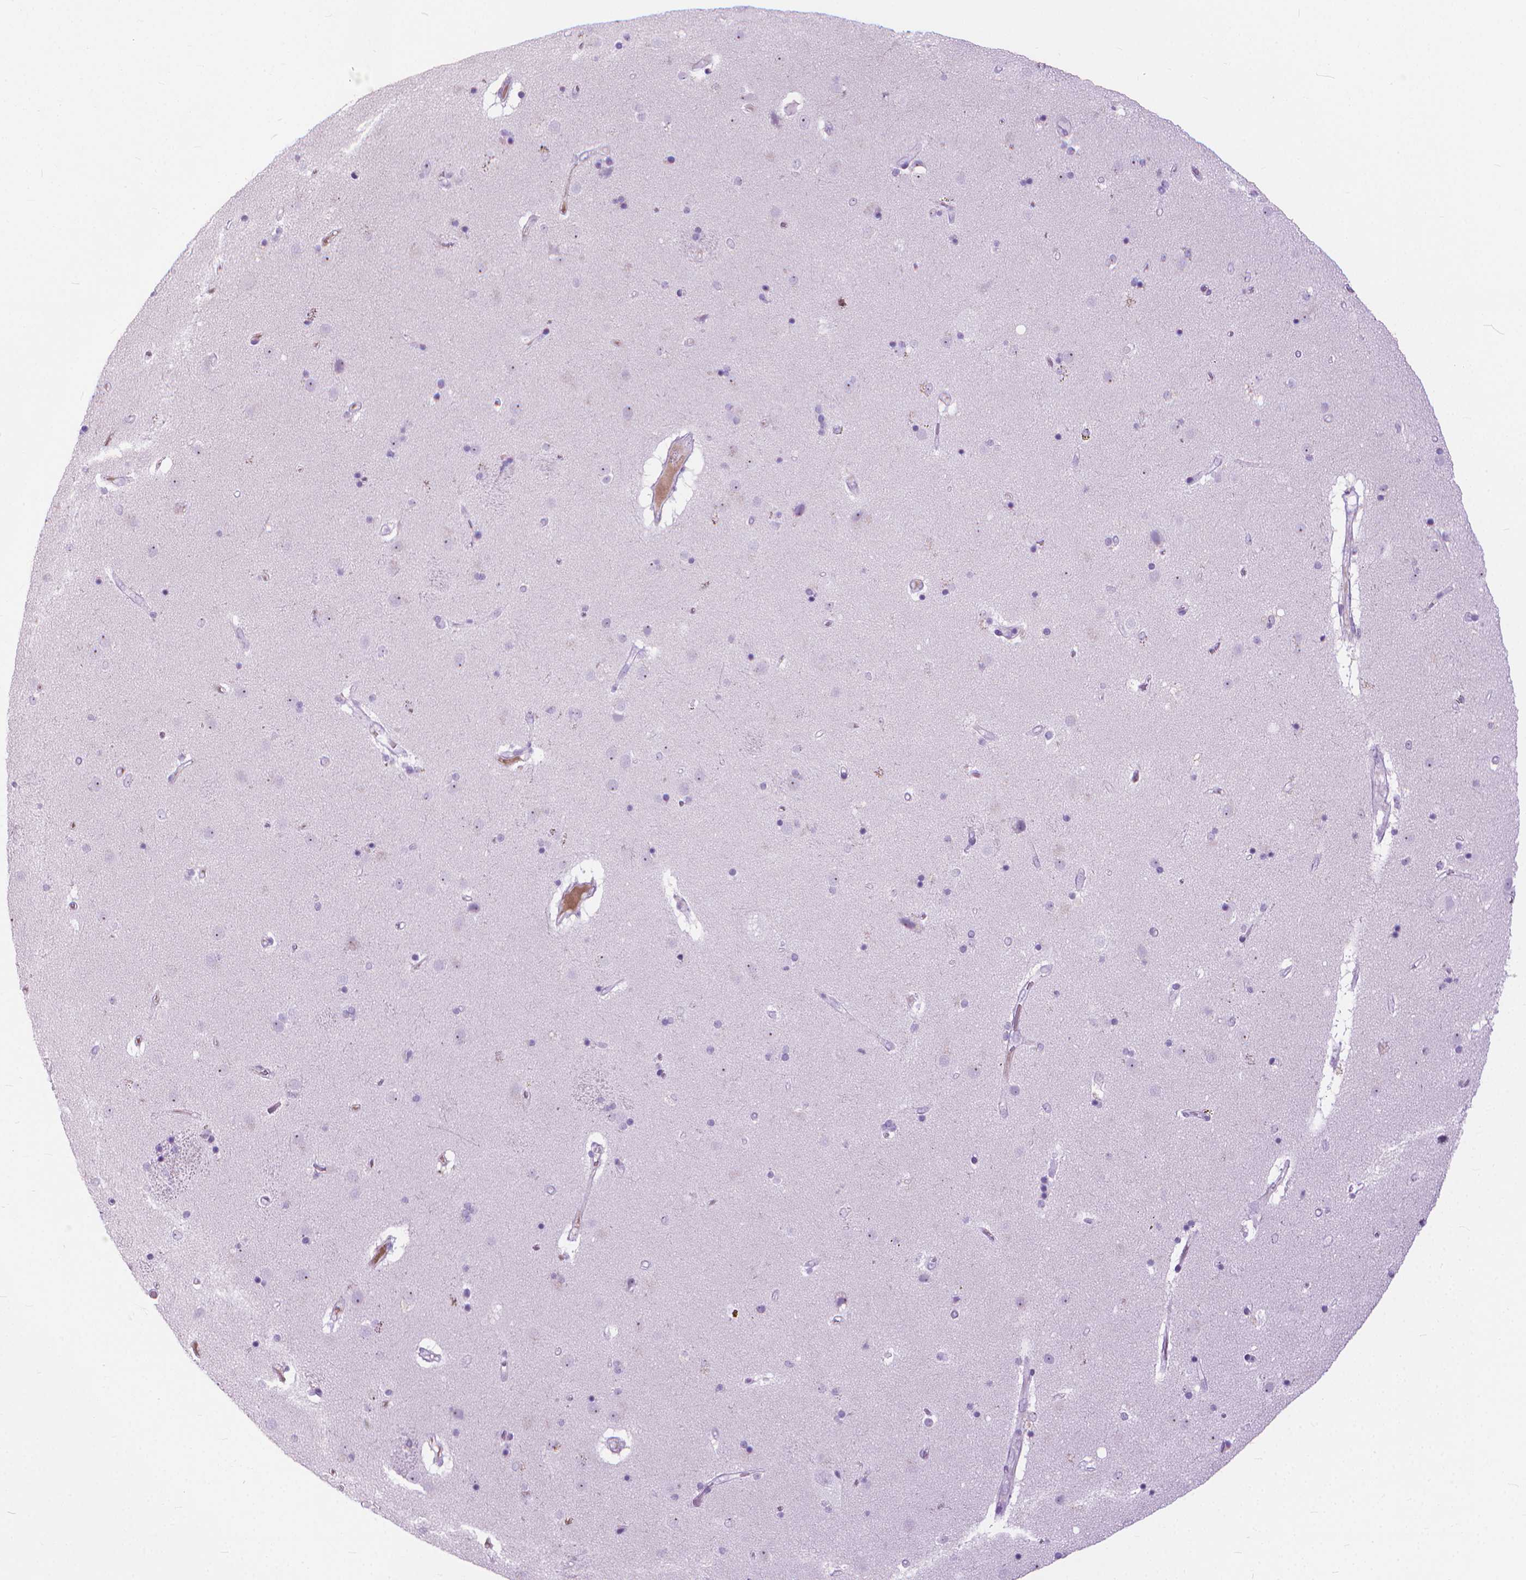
{"staining": {"intensity": "negative", "quantity": "none", "location": "none"}, "tissue": "caudate", "cell_type": "Glial cells", "image_type": "normal", "snomed": [{"axis": "morphology", "description": "Normal tissue, NOS"}, {"axis": "topography", "description": "Lateral ventricle wall"}], "caption": "Glial cells show no significant protein expression in benign caudate. (Immunohistochemistry (ihc), brightfield microscopy, high magnification).", "gene": "HTR2B", "patient": {"sex": "female", "age": 71}}